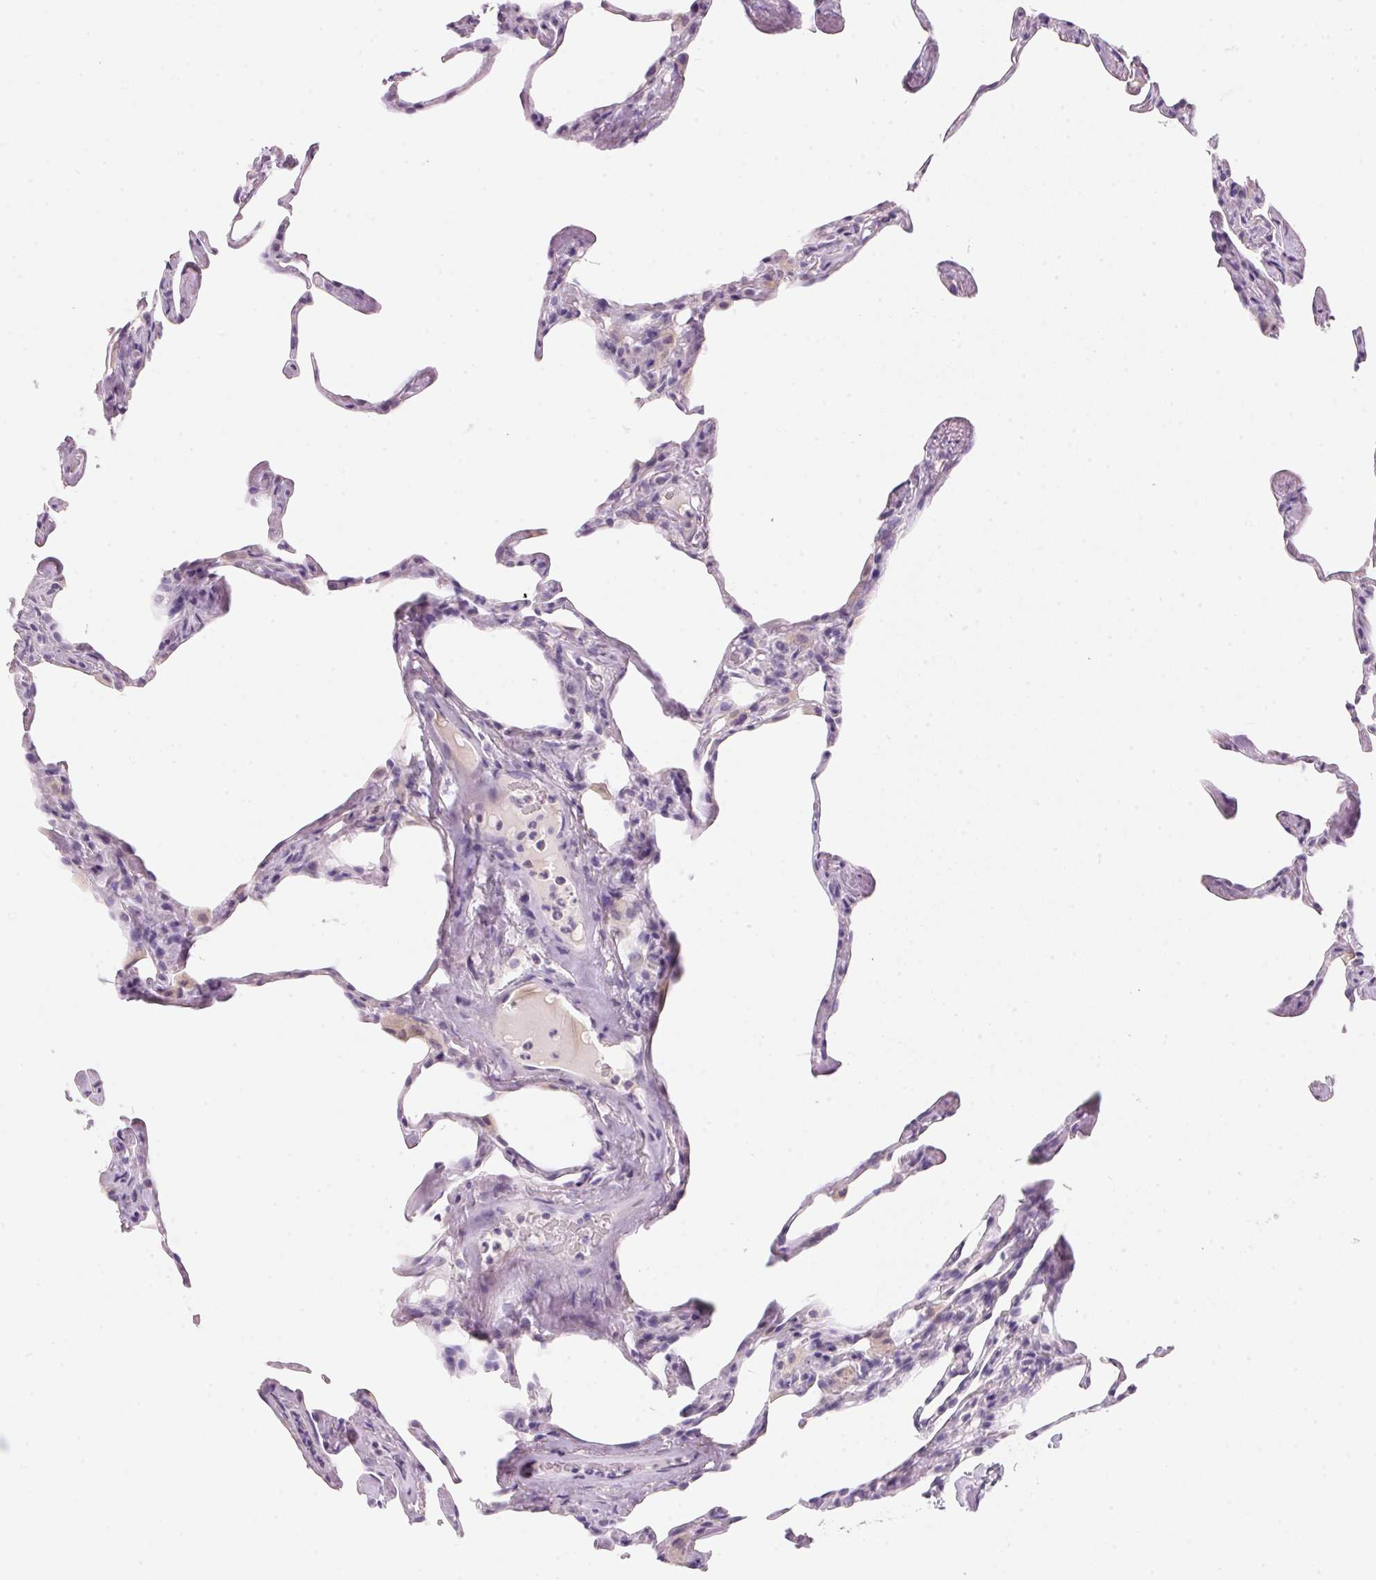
{"staining": {"intensity": "negative", "quantity": "none", "location": "none"}, "tissue": "lung", "cell_type": "Alveolar cells", "image_type": "normal", "snomed": [{"axis": "morphology", "description": "Normal tissue, NOS"}, {"axis": "topography", "description": "Lung"}], "caption": "High power microscopy image of an IHC photomicrograph of benign lung, revealing no significant positivity in alveolar cells. The staining was performed using DAB to visualize the protein expression in brown, while the nuclei were stained in blue with hematoxylin (Magnification: 20x).", "gene": "CYP11B1", "patient": {"sex": "male", "age": 65}}